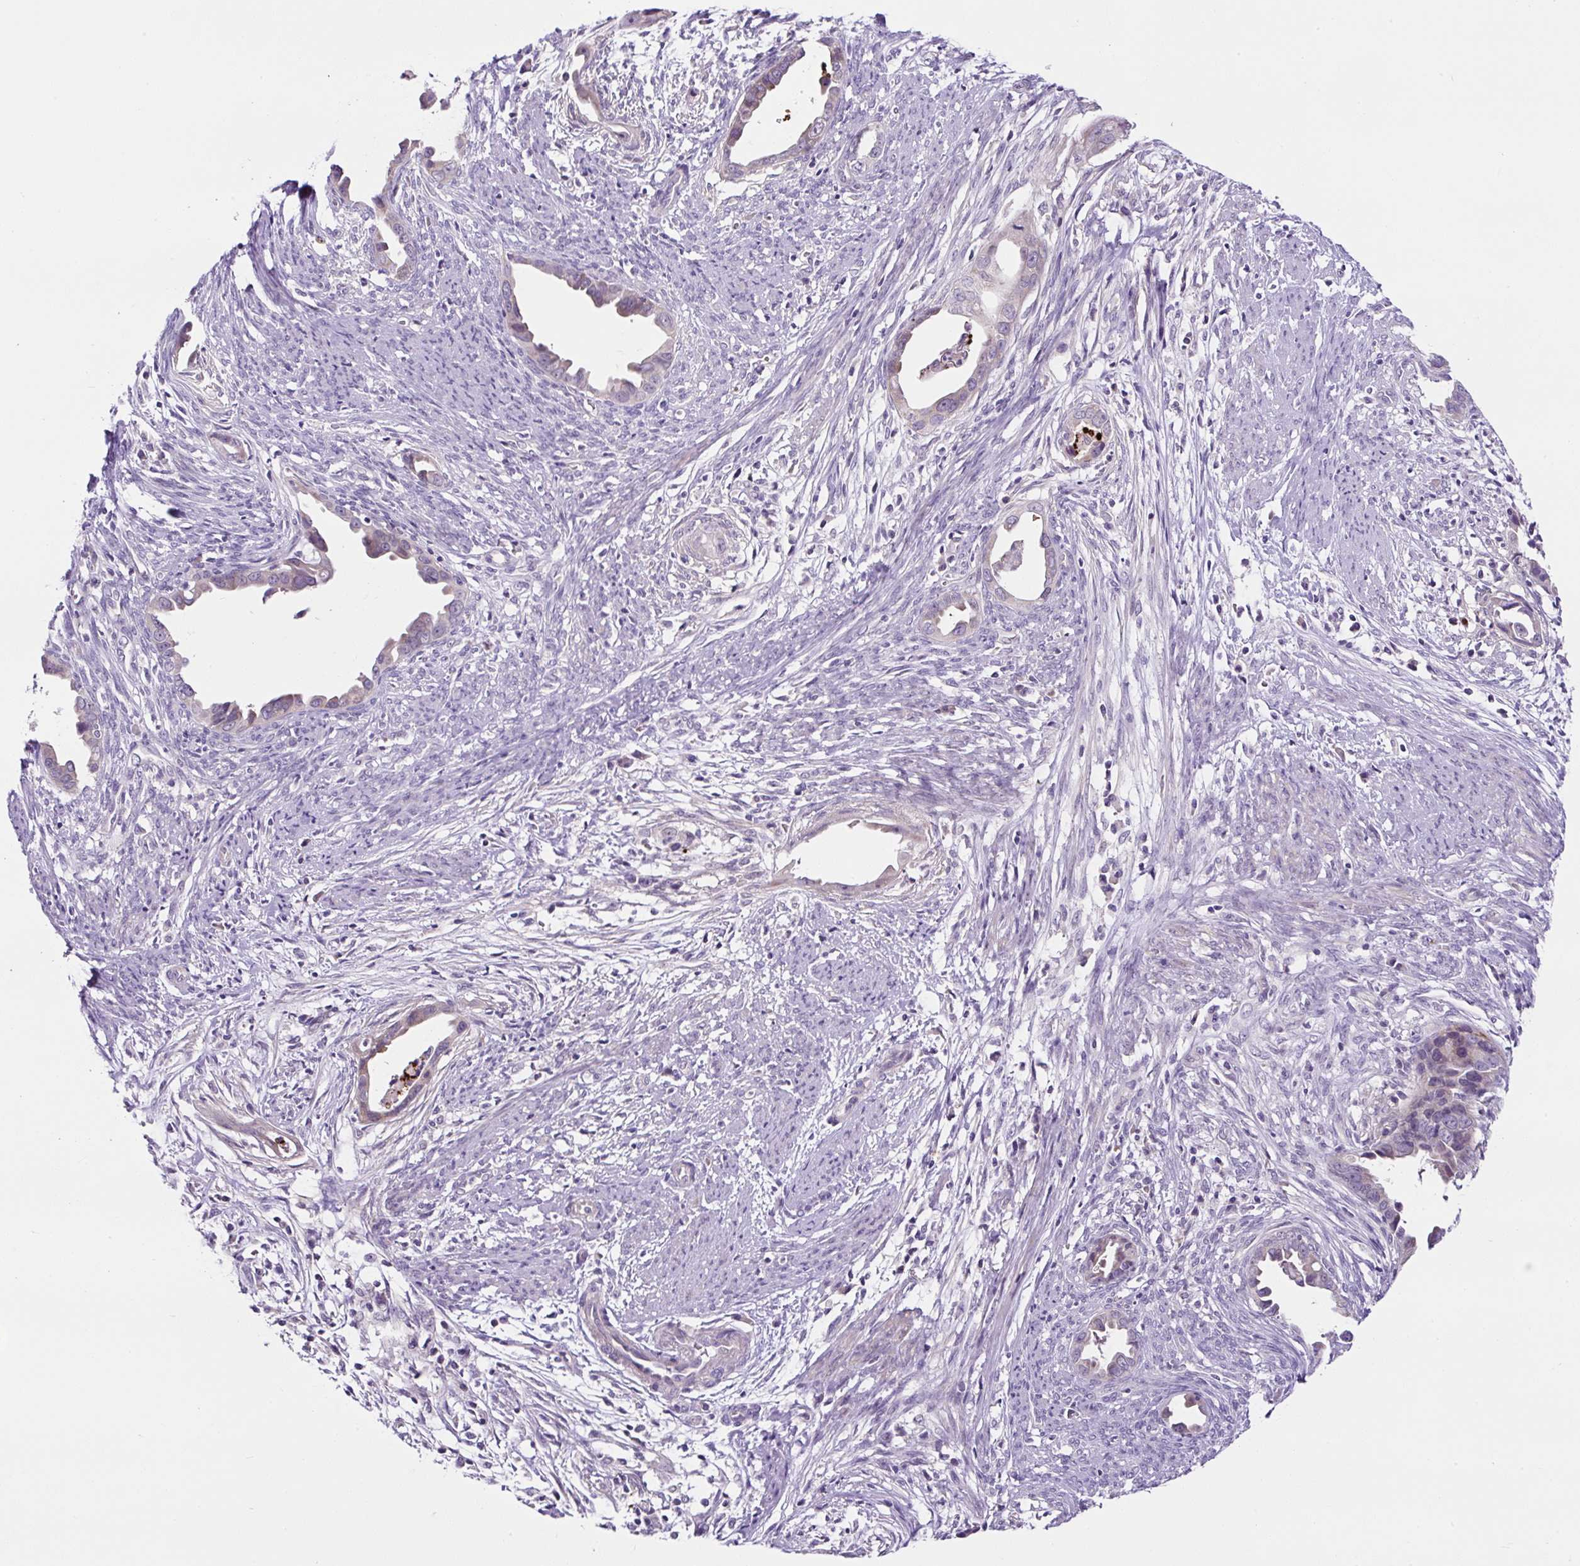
{"staining": {"intensity": "weak", "quantity": "<25%", "location": "cytoplasmic/membranous"}, "tissue": "endometrial cancer", "cell_type": "Tumor cells", "image_type": "cancer", "snomed": [{"axis": "morphology", "description": "Adenocarcinoma, NOS"}, {"axis": "topography", "description": "Endometrium"}], "caption": "Human adenocarcinoma (endometrial) stained for a protein using immunohistochemistry (IHC) shows no positivity in tumor cells.", "gene": "OGDHL", "patient": {"sex": "female", "age": 57}}